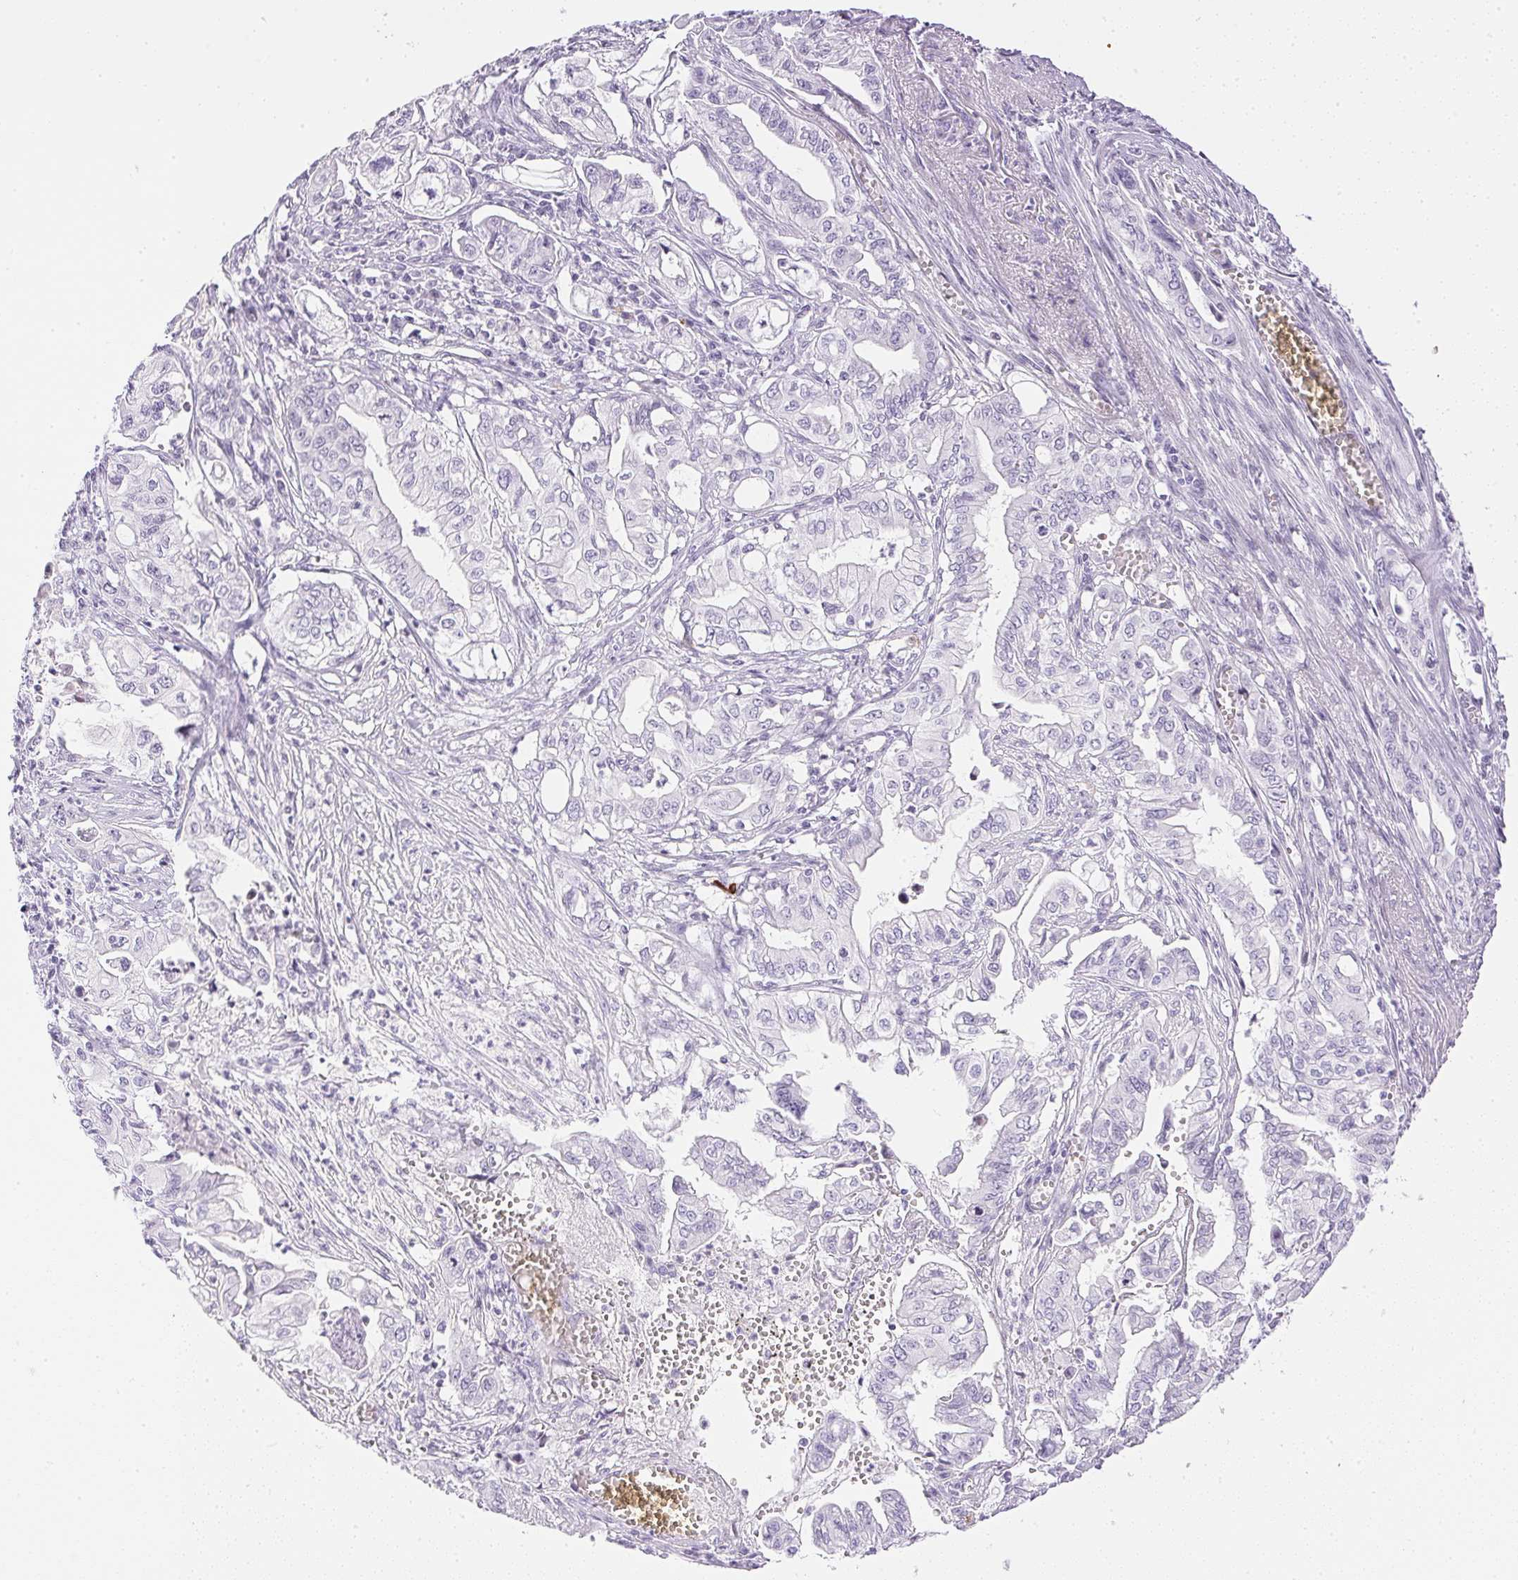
{"staining": {"intensity": "negative", "quantity": "none", "location": "none"}, "tissue": "pancreatic cancer", "cell_type": "Tumor cells", "image_type": "cancer", "snomed": [{"axis": "morphology", "description": "Adenocarcinoma, NOS"}, {"axis": "topography", "description": "Pancreas"}], "caption": "This is a micrograph of IHC staining of pancreatic cancer (adenocarcinoma), which shows no expression in tumor cells. (DAB IHC with hematoxylin counter stain).", "gene": "CPB1", "patient": {"sex": "male", "age": 68}}